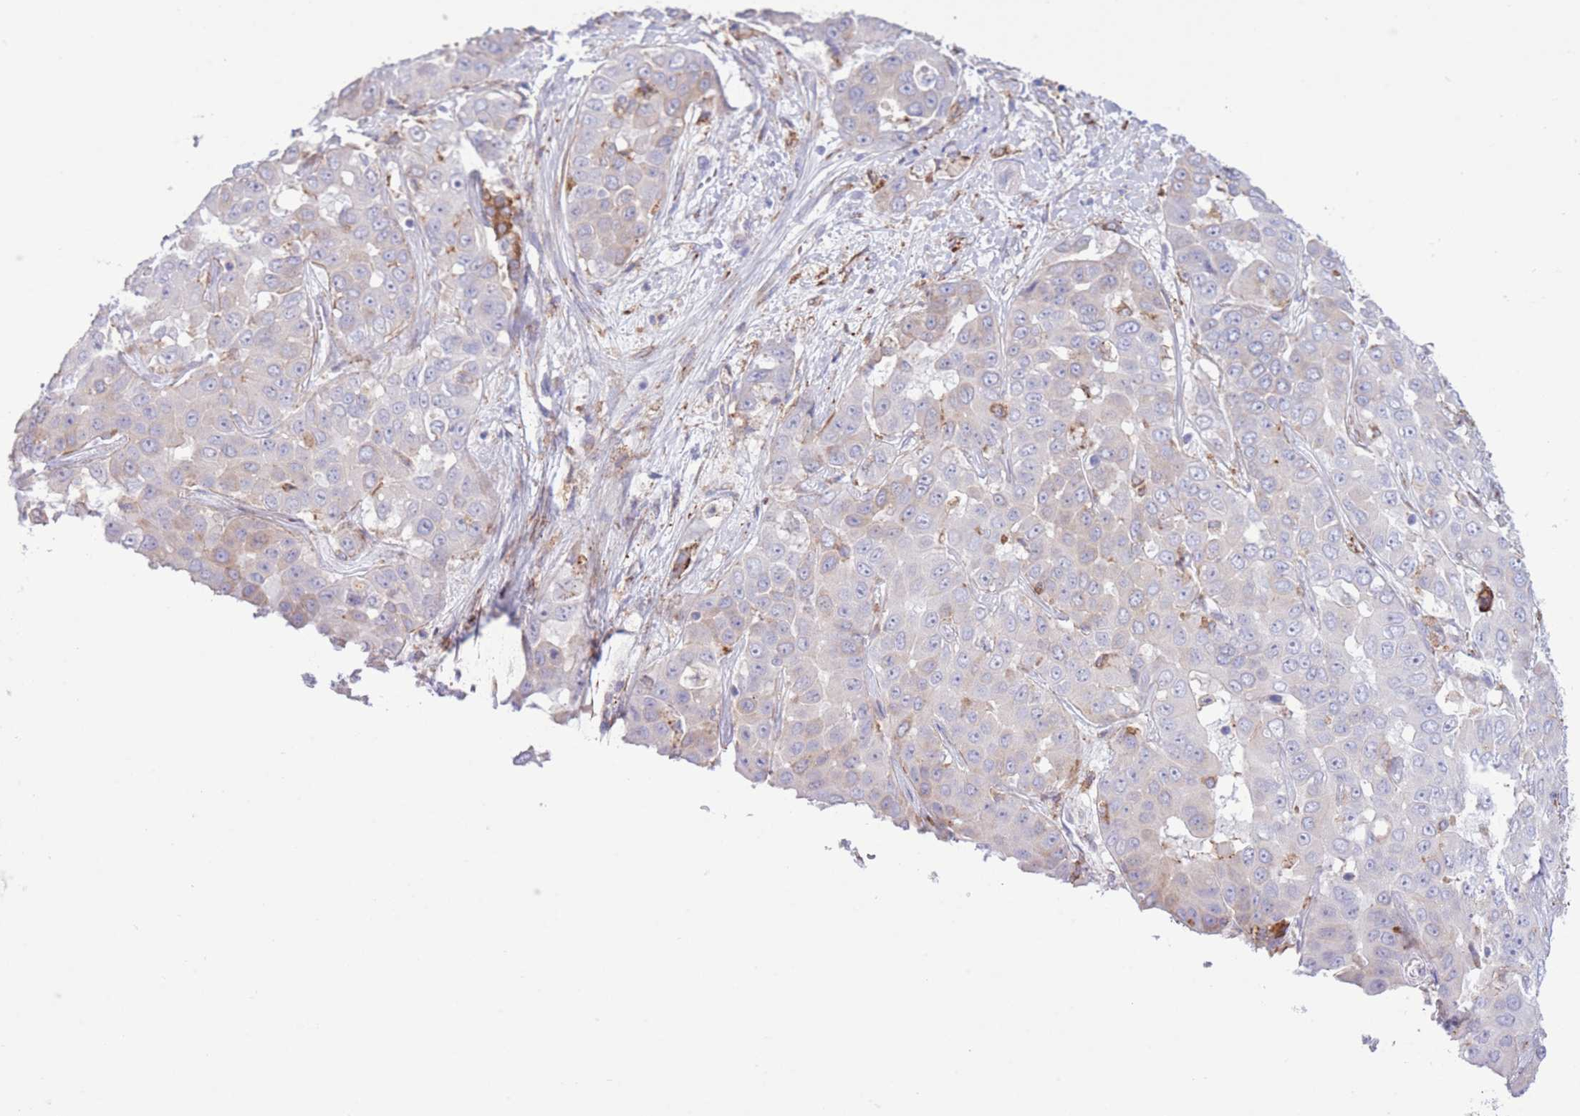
{"staining": {"intensity": "negative", "quantity": "none", "location": "none"}, "tissue": "liver cancer", "cell_type": "Tumor cells", "image_type": "cancer", "snomed": [{"axis": "morphology", "description": "Cholangiocarcinoma"}, {"axis": "topography", "description": "Liver"}], "caption": "High magnification brightfield microscopy of cholangiocarcinoma (liver) stained with DAB (3,3'-diaminobenzidine) (brown) and counterstained with hematoxylin (blue): tumor cells show no significant positivity. (Stains: DAB IHC with hematoxylin counter stain, Microscopy: brightfield microscopy at high magnification).", "gene": "MYDGF", "patient": {"sex": "female", "age": 52}}